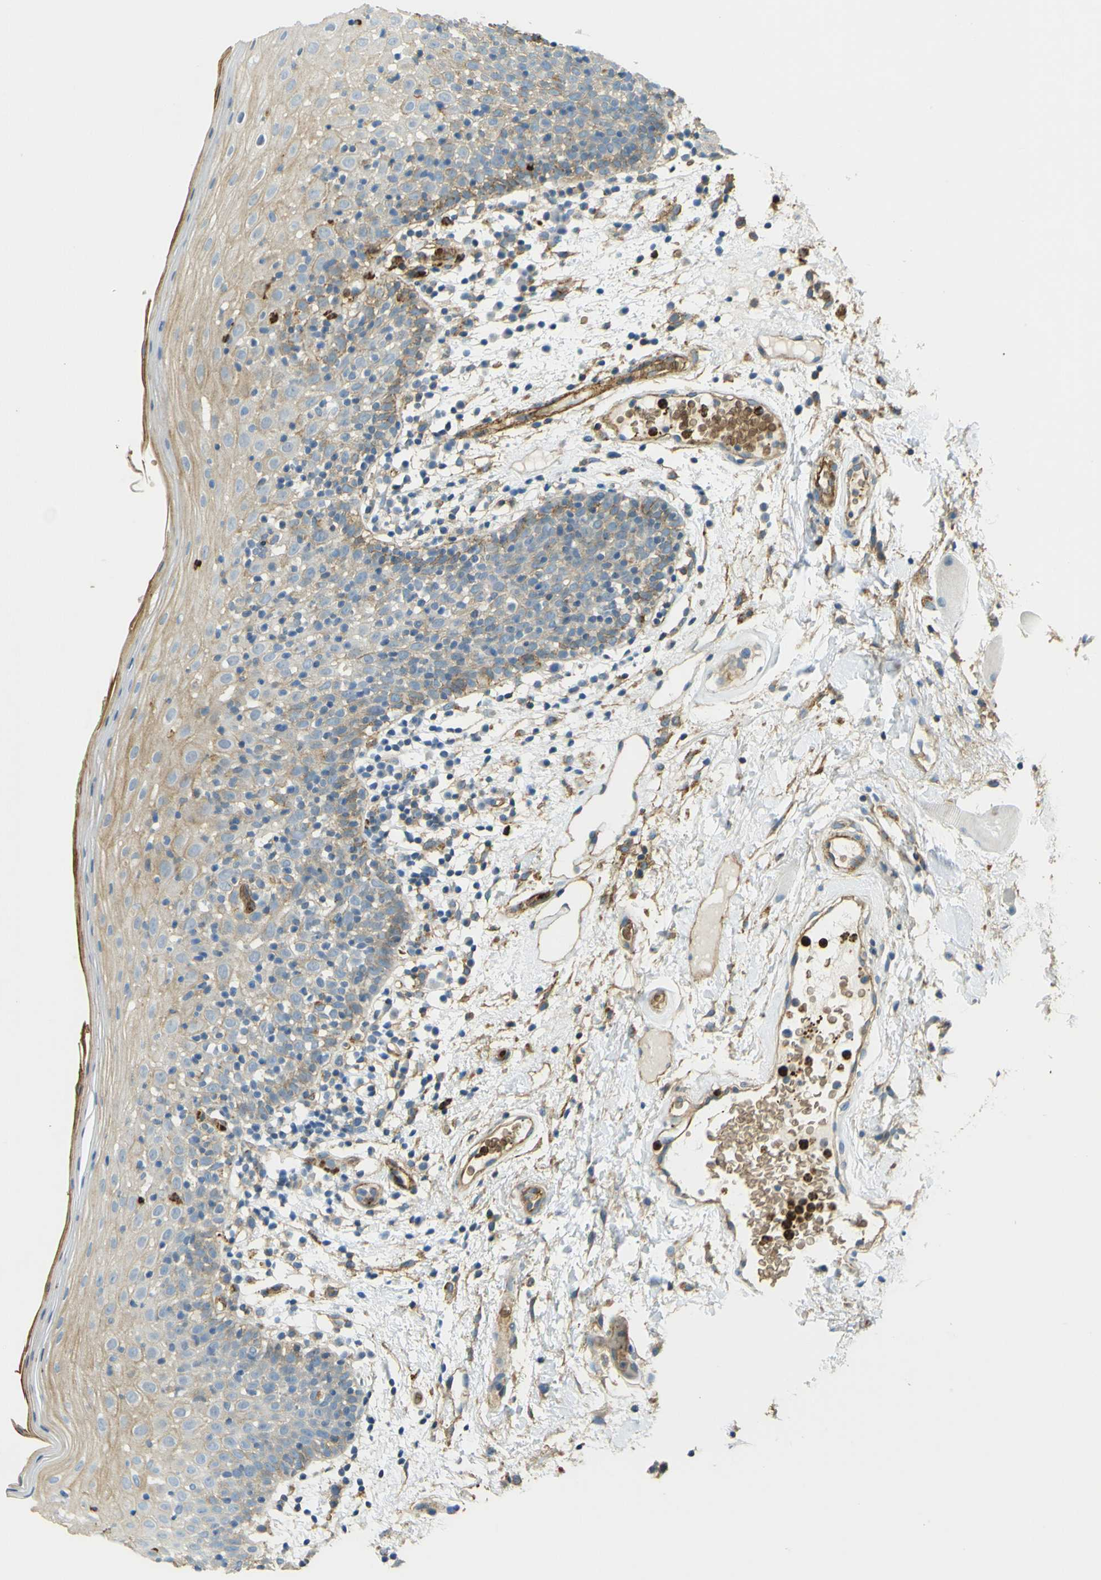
{"staining": {"intensity": "moderate", "quantity": "25%-75%", "location": "cytoplasmic/membranous"}, "tissue": "oral mucosa", "cell_type": "Squamous epithelial cells", "image_type": "normal", "snomed": [{"axis": "morphology", "description": "Normal tissue, NOS"}, {"axis": "morphology", "description": "Squamous cell carcinoma, NOS"}, {"axis": "topography", "description": "Skeletal muscle"}, {"axis": "topography", "description": "Oral tissue"}], "caption": "Oral mucosa stained with DAB (3,3'-diaminobenzidine) IHC demonstrates medium levels of moderate cytoplasmic/membranous positivity in about 25%-75% of squamous epithelial cells.", "gene": "PLXDC1", "patient": {"sex": "male", "age": 71}}